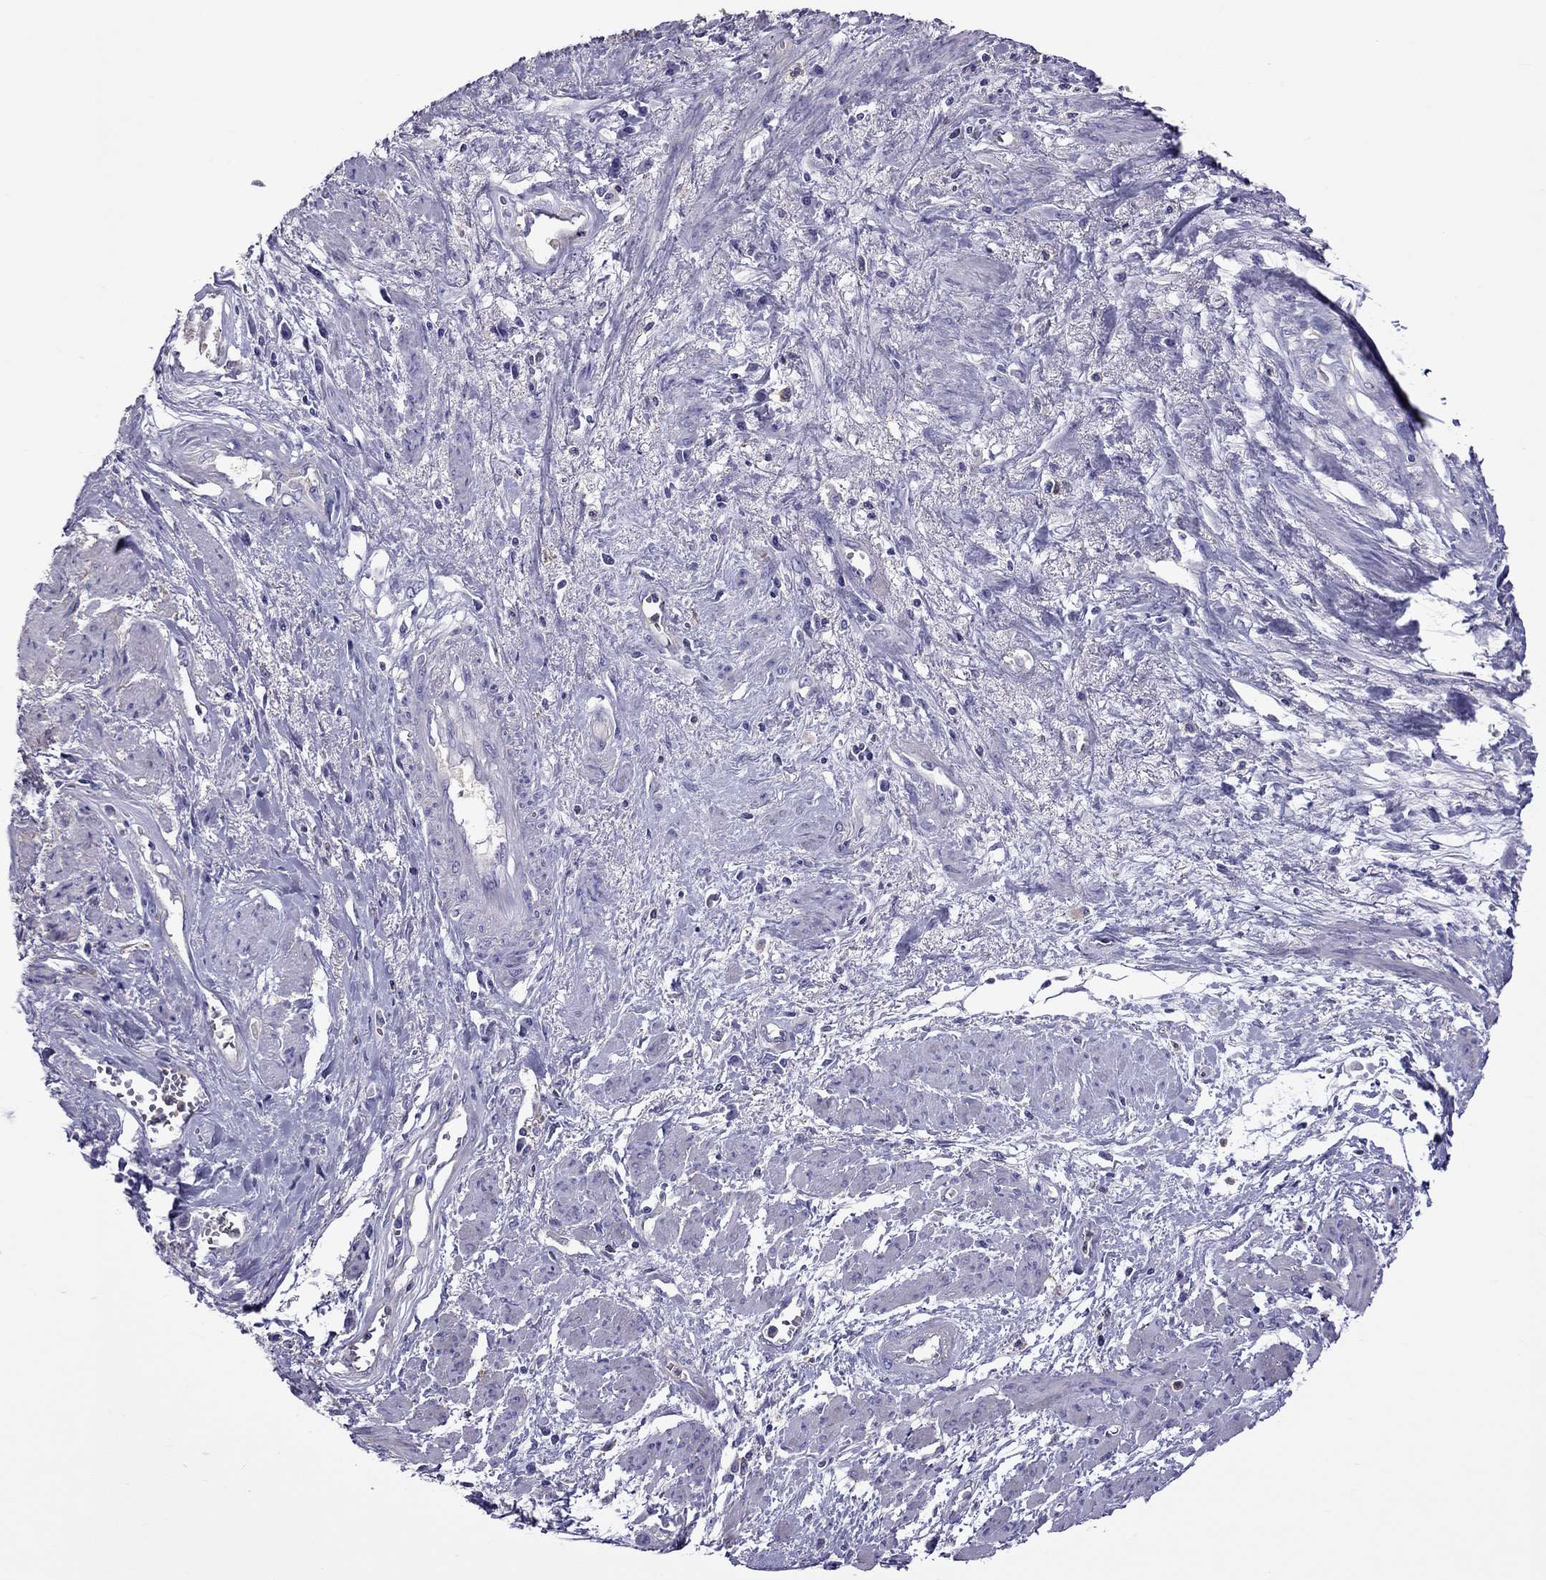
{"staining": {"intensity": "negative", "quantity": "none", "location": "none"}, "tissue": "cervical cancer", "cell_type": "Tumor cells", "image_type": "cancer", "snomed": [{"axis": "morphology", "description": "Squamous cell carcinoma, NOS"}, {"axis": "topography", "description": "Cervix"}], "caption": "Immunohistochemistry (IHC) of squamous cell carcinoma (cervical) exhibits no expression in tumor cells. (DAB IHC visualized using brightfield microscopy, high magnification).", "gene": "TEX22", "patient": {"sex": "female", "age": 58}}